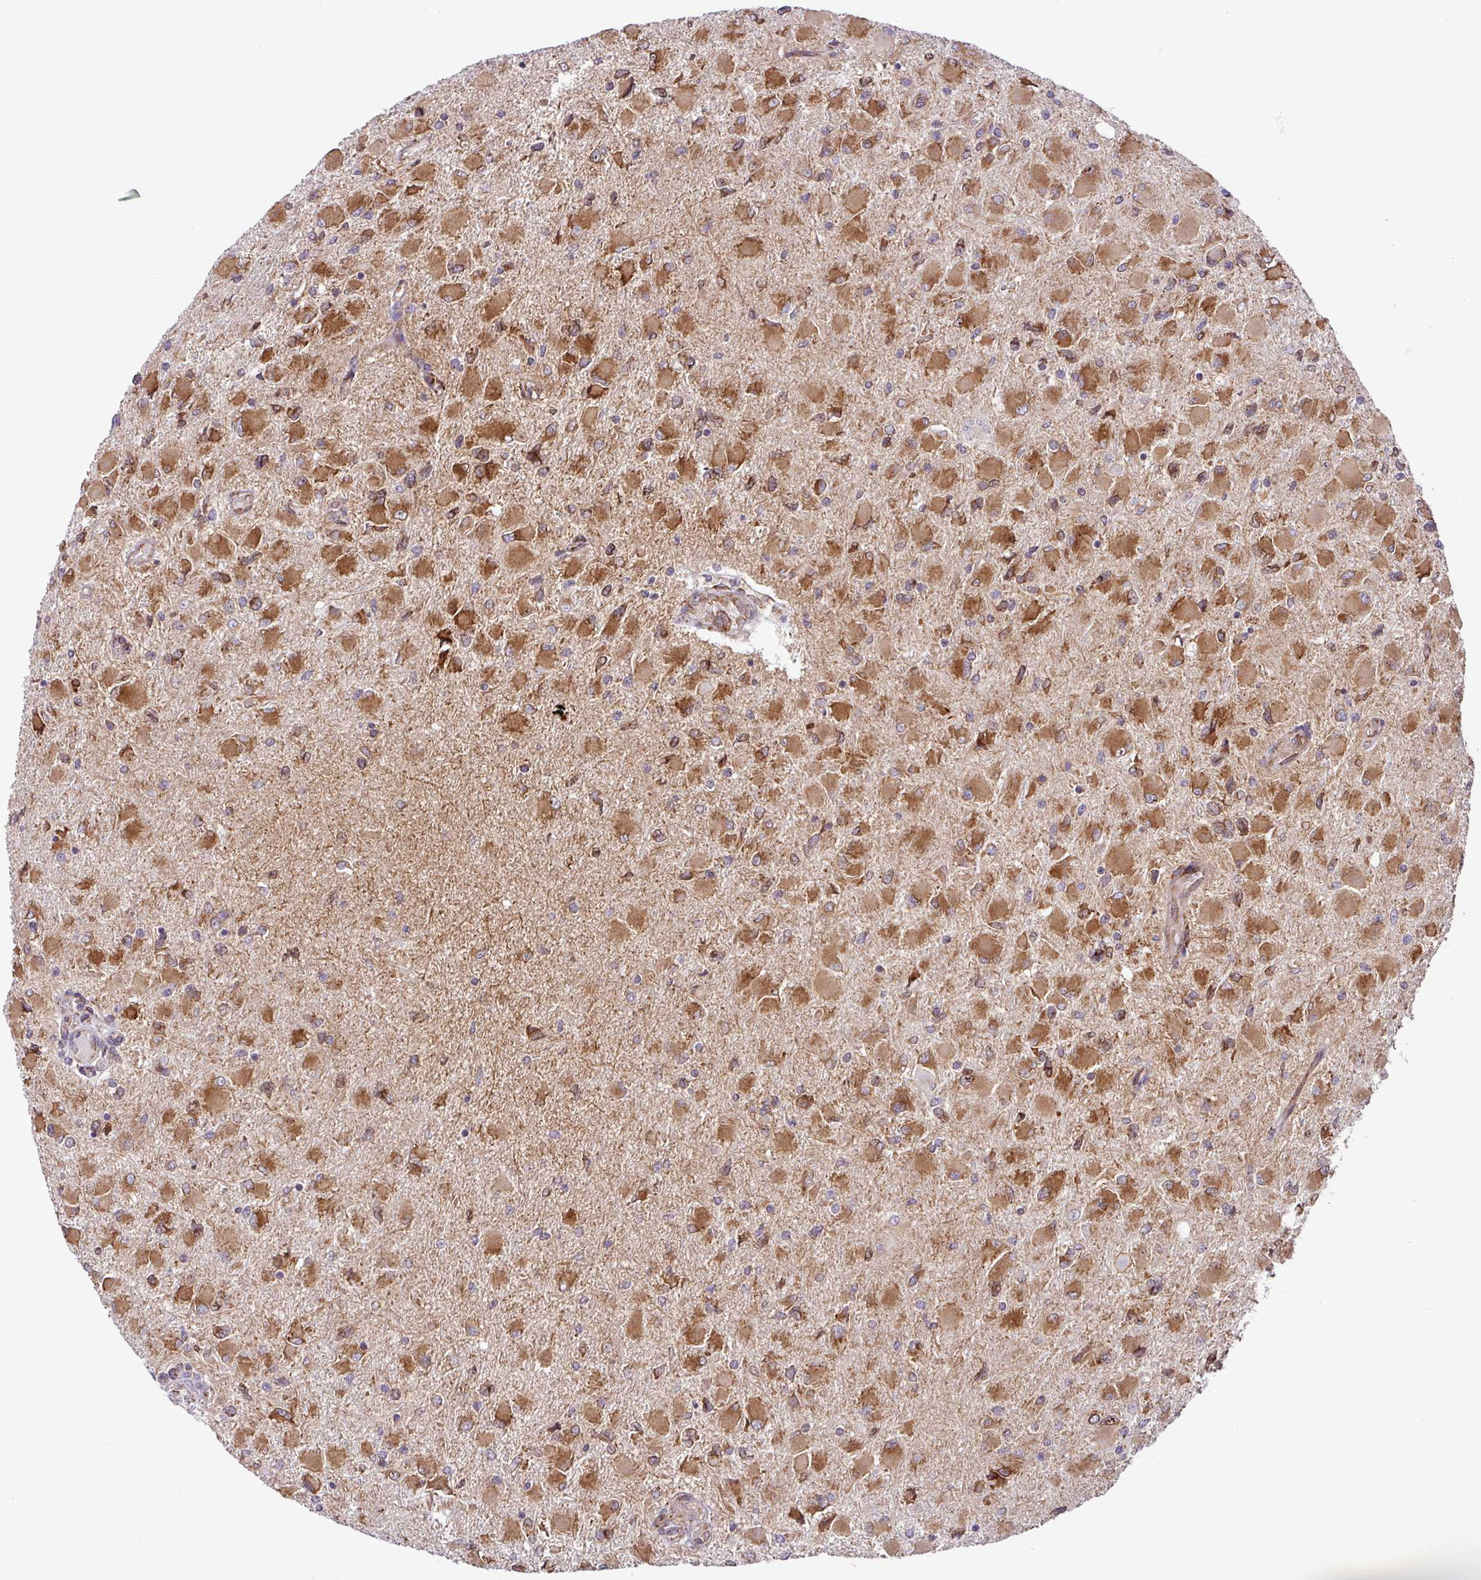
{"staining": {"intensity": "moderate", "quantity": ">75%", "location": "cytoplasmic/membranous"}, "tissue": "glioma", "cell_type": "Tumor cells", "image_type": "cancer", "snomed": [{"axis": "morphology", "description": "Glioma, malignant, High grade"}, {"axis": "topography", "description": "Cerebral cortex"}], "caption": "Tumor cells reveal moderate cytoplasmic/membranous expression in approximately >75% of cells in glioma.", "gene": "SLC39A7", "patient": {"sex": "female", "age": 36}}